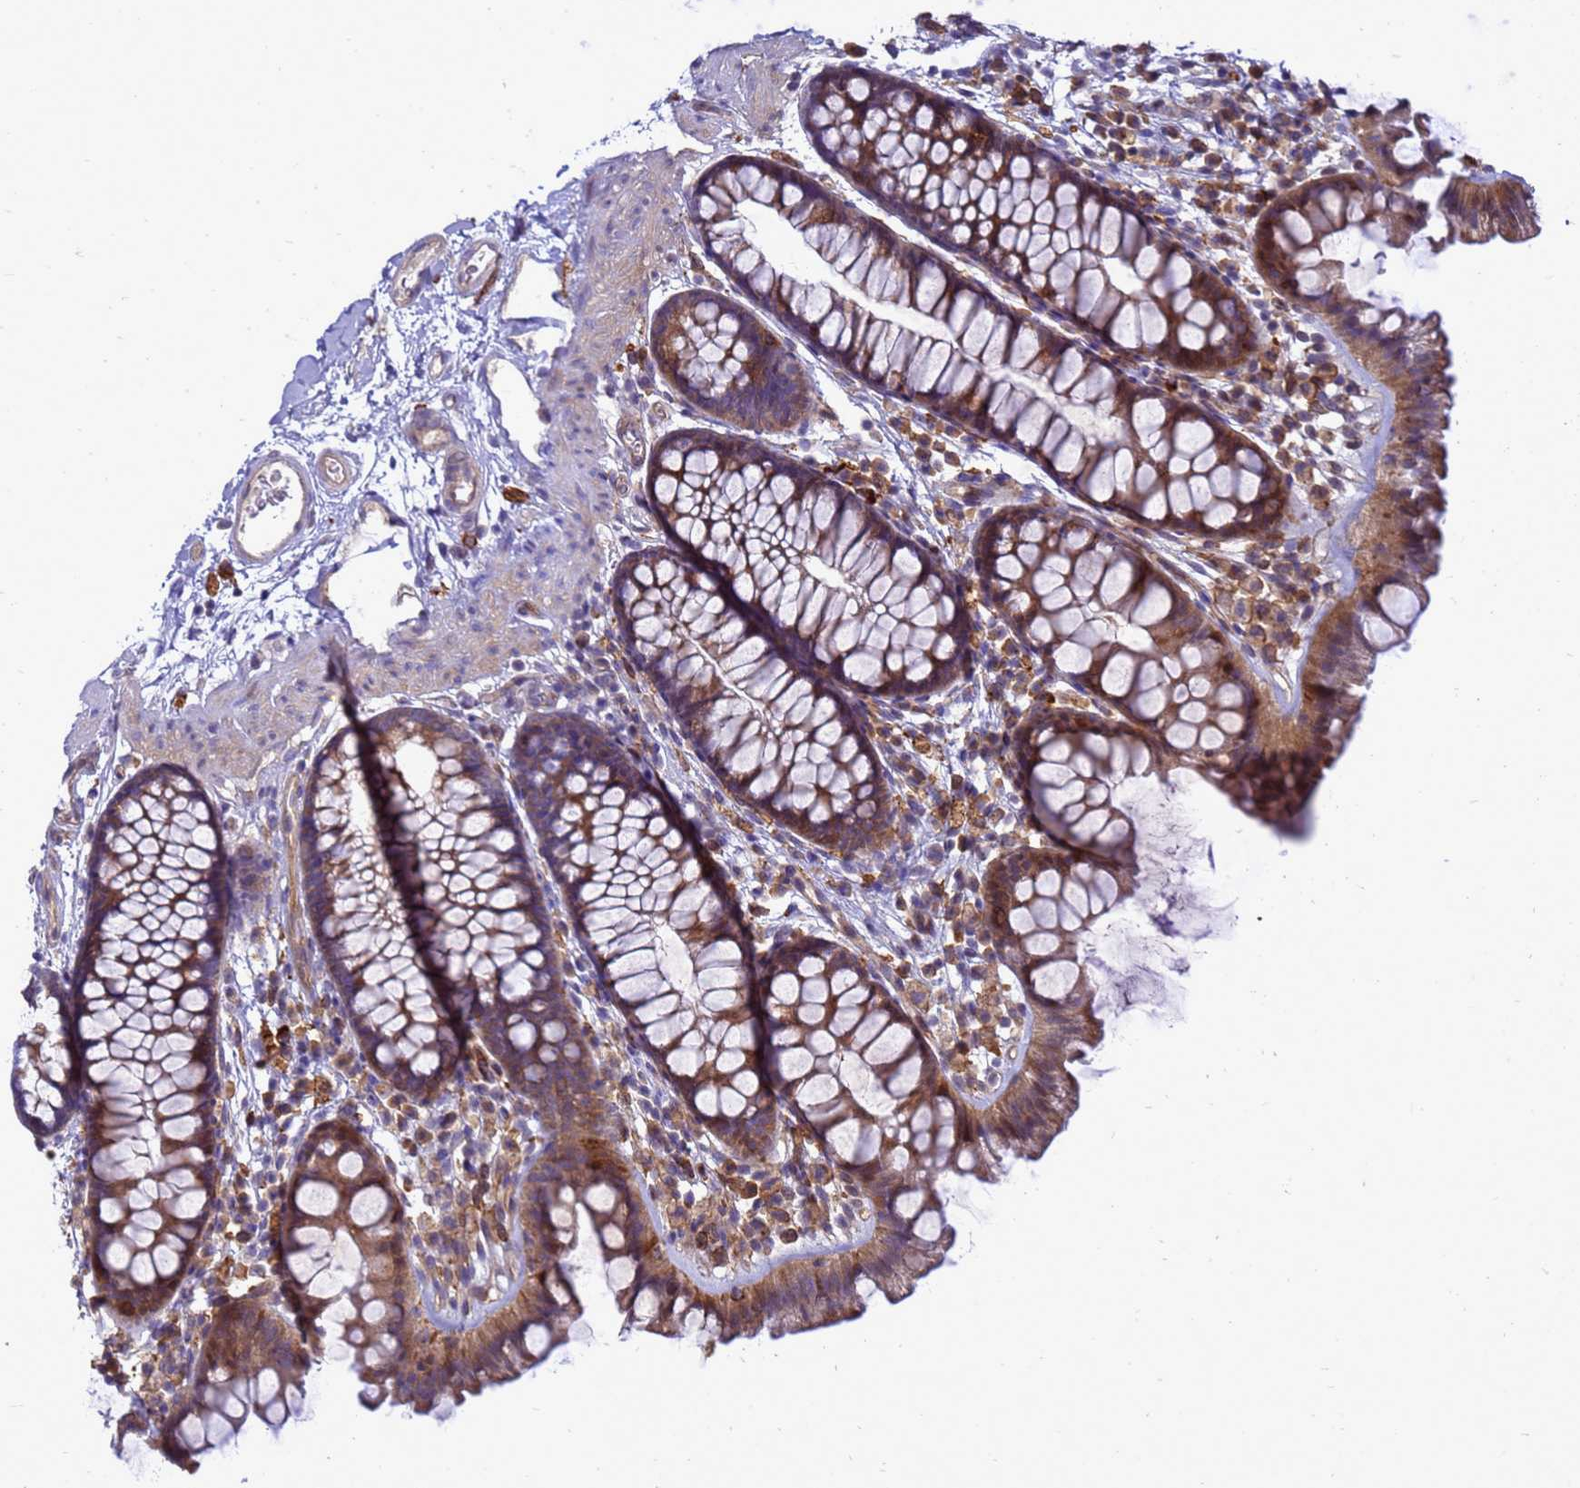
{"staining": {"intensity": "weak", "quantity": ">75%", "location": "cytoplasmic/membranous"}, "tissue": "colon", "cell_type": "Endothelial cells", "image_type": "normal", "snomed": [{"axis": "morphology", "description": "Normal tissue, NOS"}, {"axis": "topography", "description": "Colon"}], "caption": "IHC image of benign colon stained for a protein (brown), which exhibits low levels of weak cytoplasmic/membranous positivity in about >75% of endothelial cells.", "gene": "RNF215", "patient": {"sex": "female", "age": 62}}